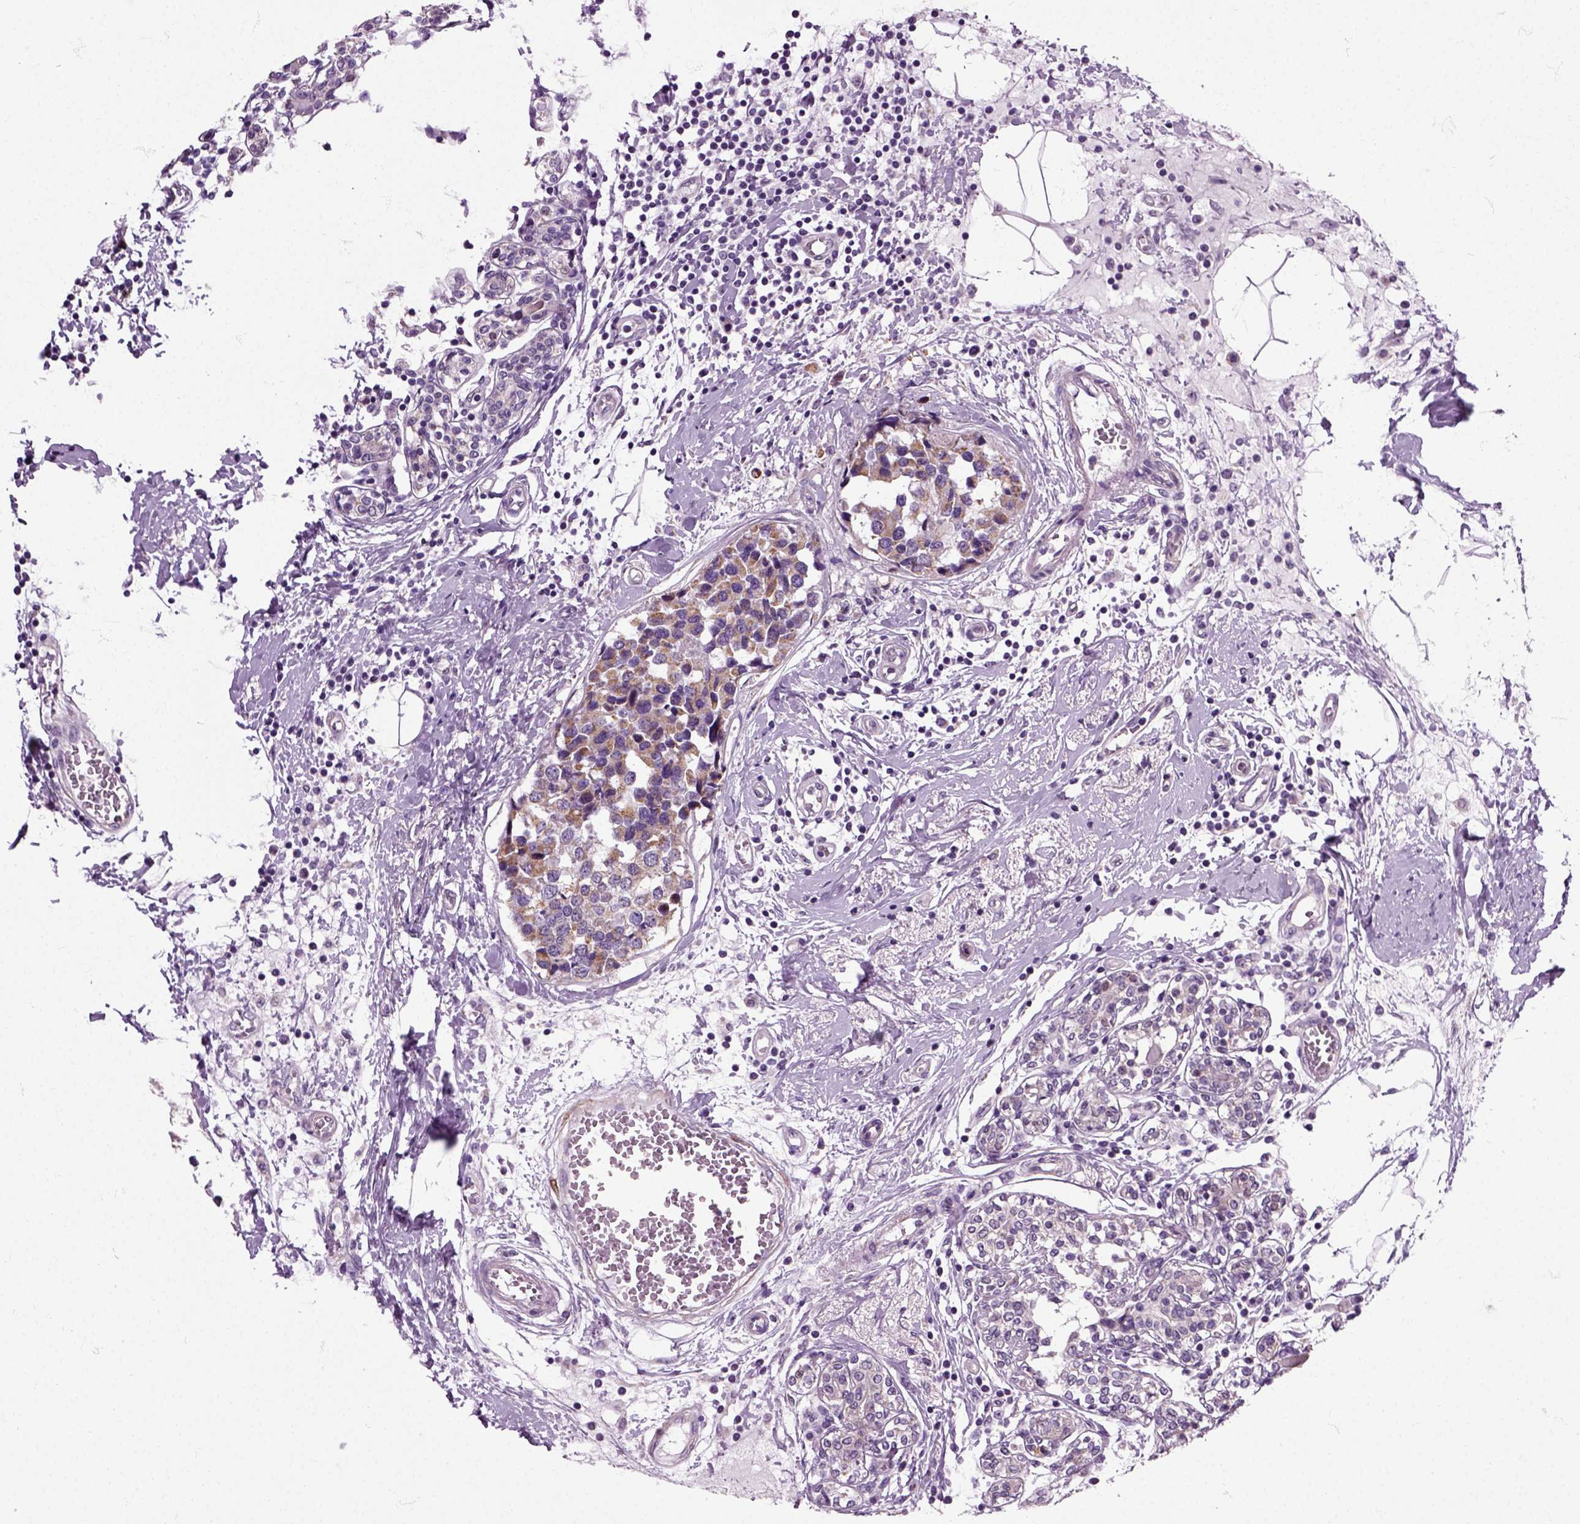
{"staining": {"intensity": "moderate", "quantity": "<25%", "location": "cytoplasmic/membranous"}, "tissue": "breast cancer", "cell_type": "Tumor cells", "image_type": "cancer", "snomed": [{"axis": "morphology", "description": "Lobular carcinoma"}, {"axis": "topography", "description": "Breast"}], "caption": "IHC of human breast cancer (lobular carcinoma) shows low levels of moderate cytoplasmic/membranous expression in approximately <25% of tumor cells. The staining was performed using DAB to visualize the protein expression in brown, while the nuclei were stained in blue with hematoxylin (Magnification: 20x).", "gene": "HSPA2", "patient": {"sex": "female", "age": 59}}